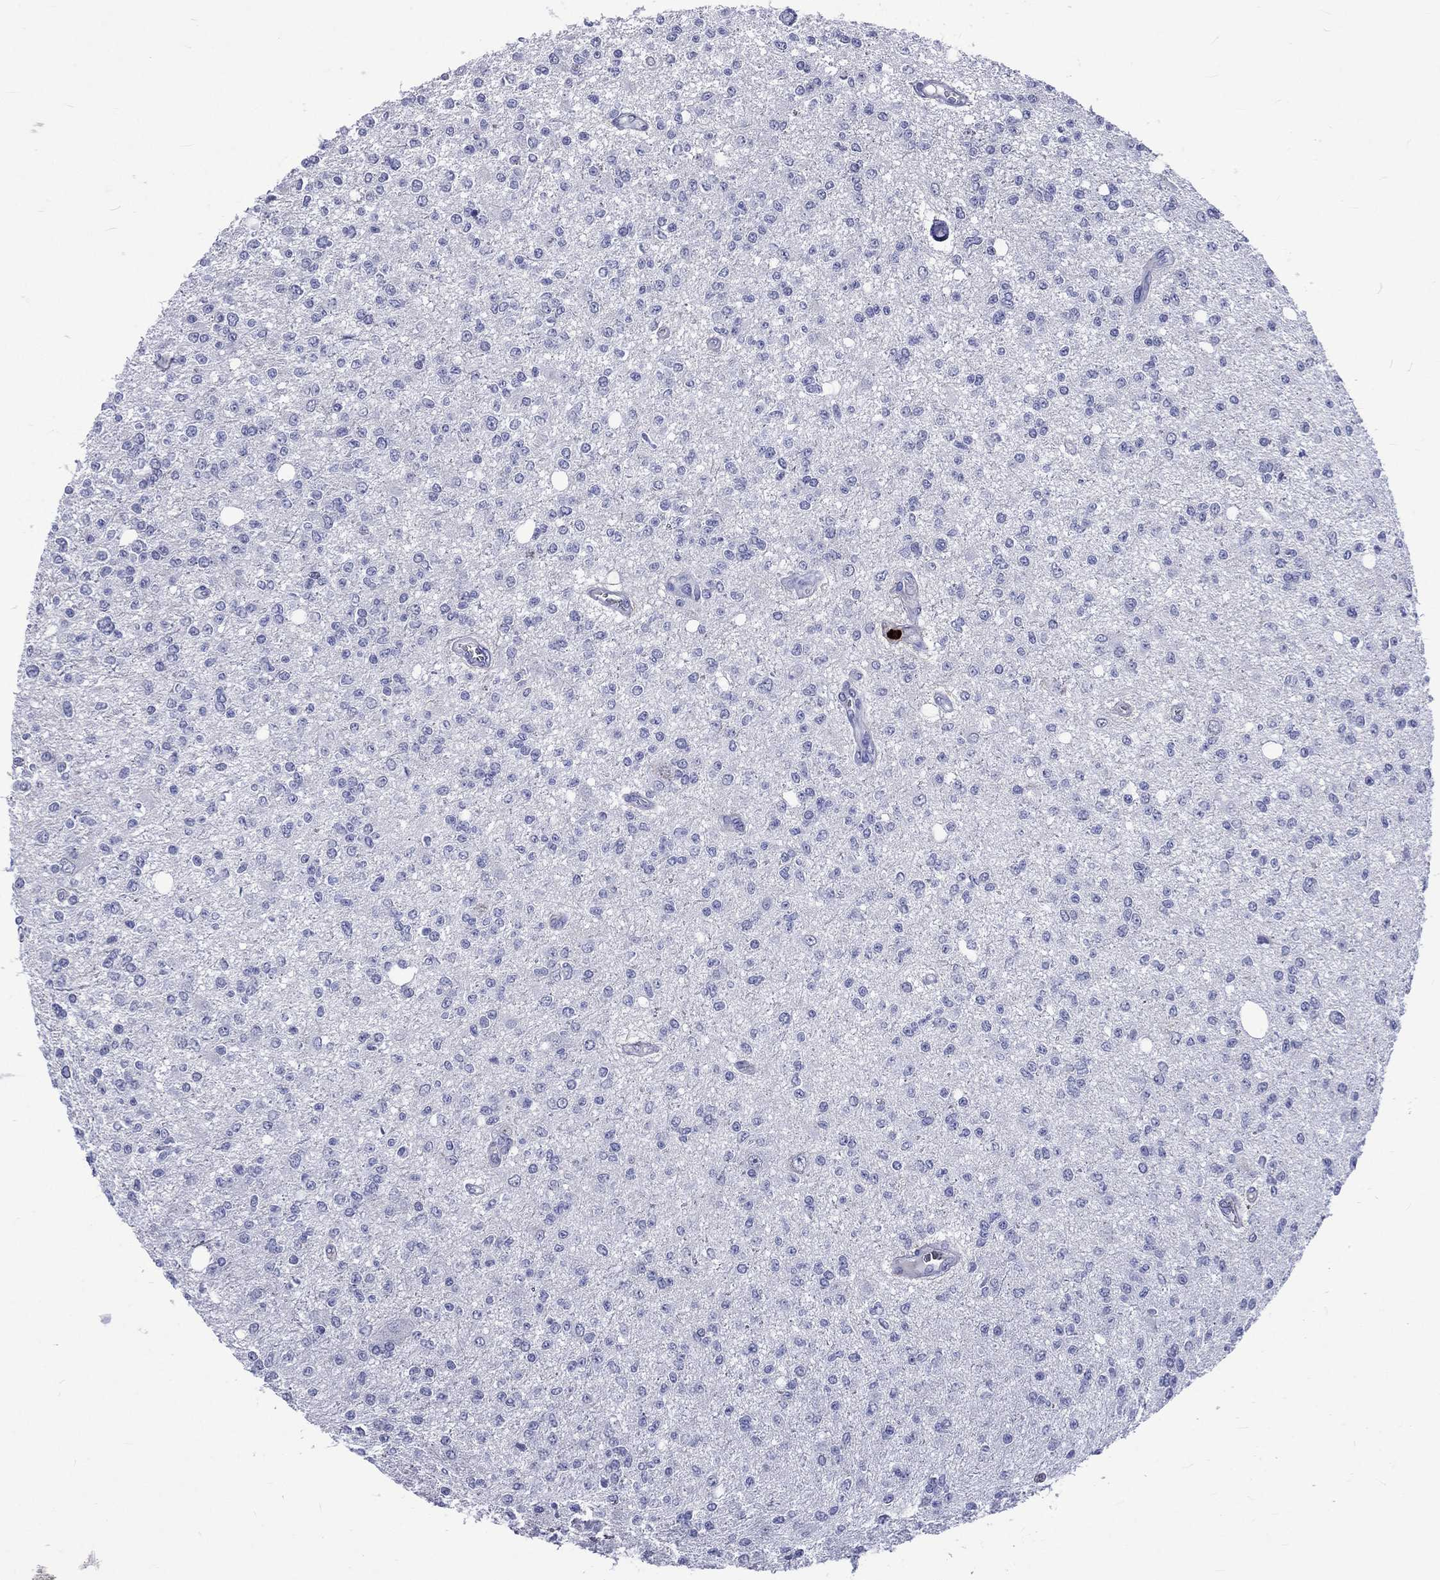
{"staining": {"intensity": "negative", "quantity": "none", "location": "none"}, "tissue": "glioma", "cell_type": "Tumor cells", "image_type": "cancer", "snomed": [{"axis": "morphology", "description": "Glioma, malignant, Low grade"}, {"axis": "topography", "description": "Brain"}], "caption": "Malignant low-grade glioma stained for a protein using IHC shows no positivity tumor cells.", "gene": "ELANE", "patient": {"sex": "male", "age": 67}}